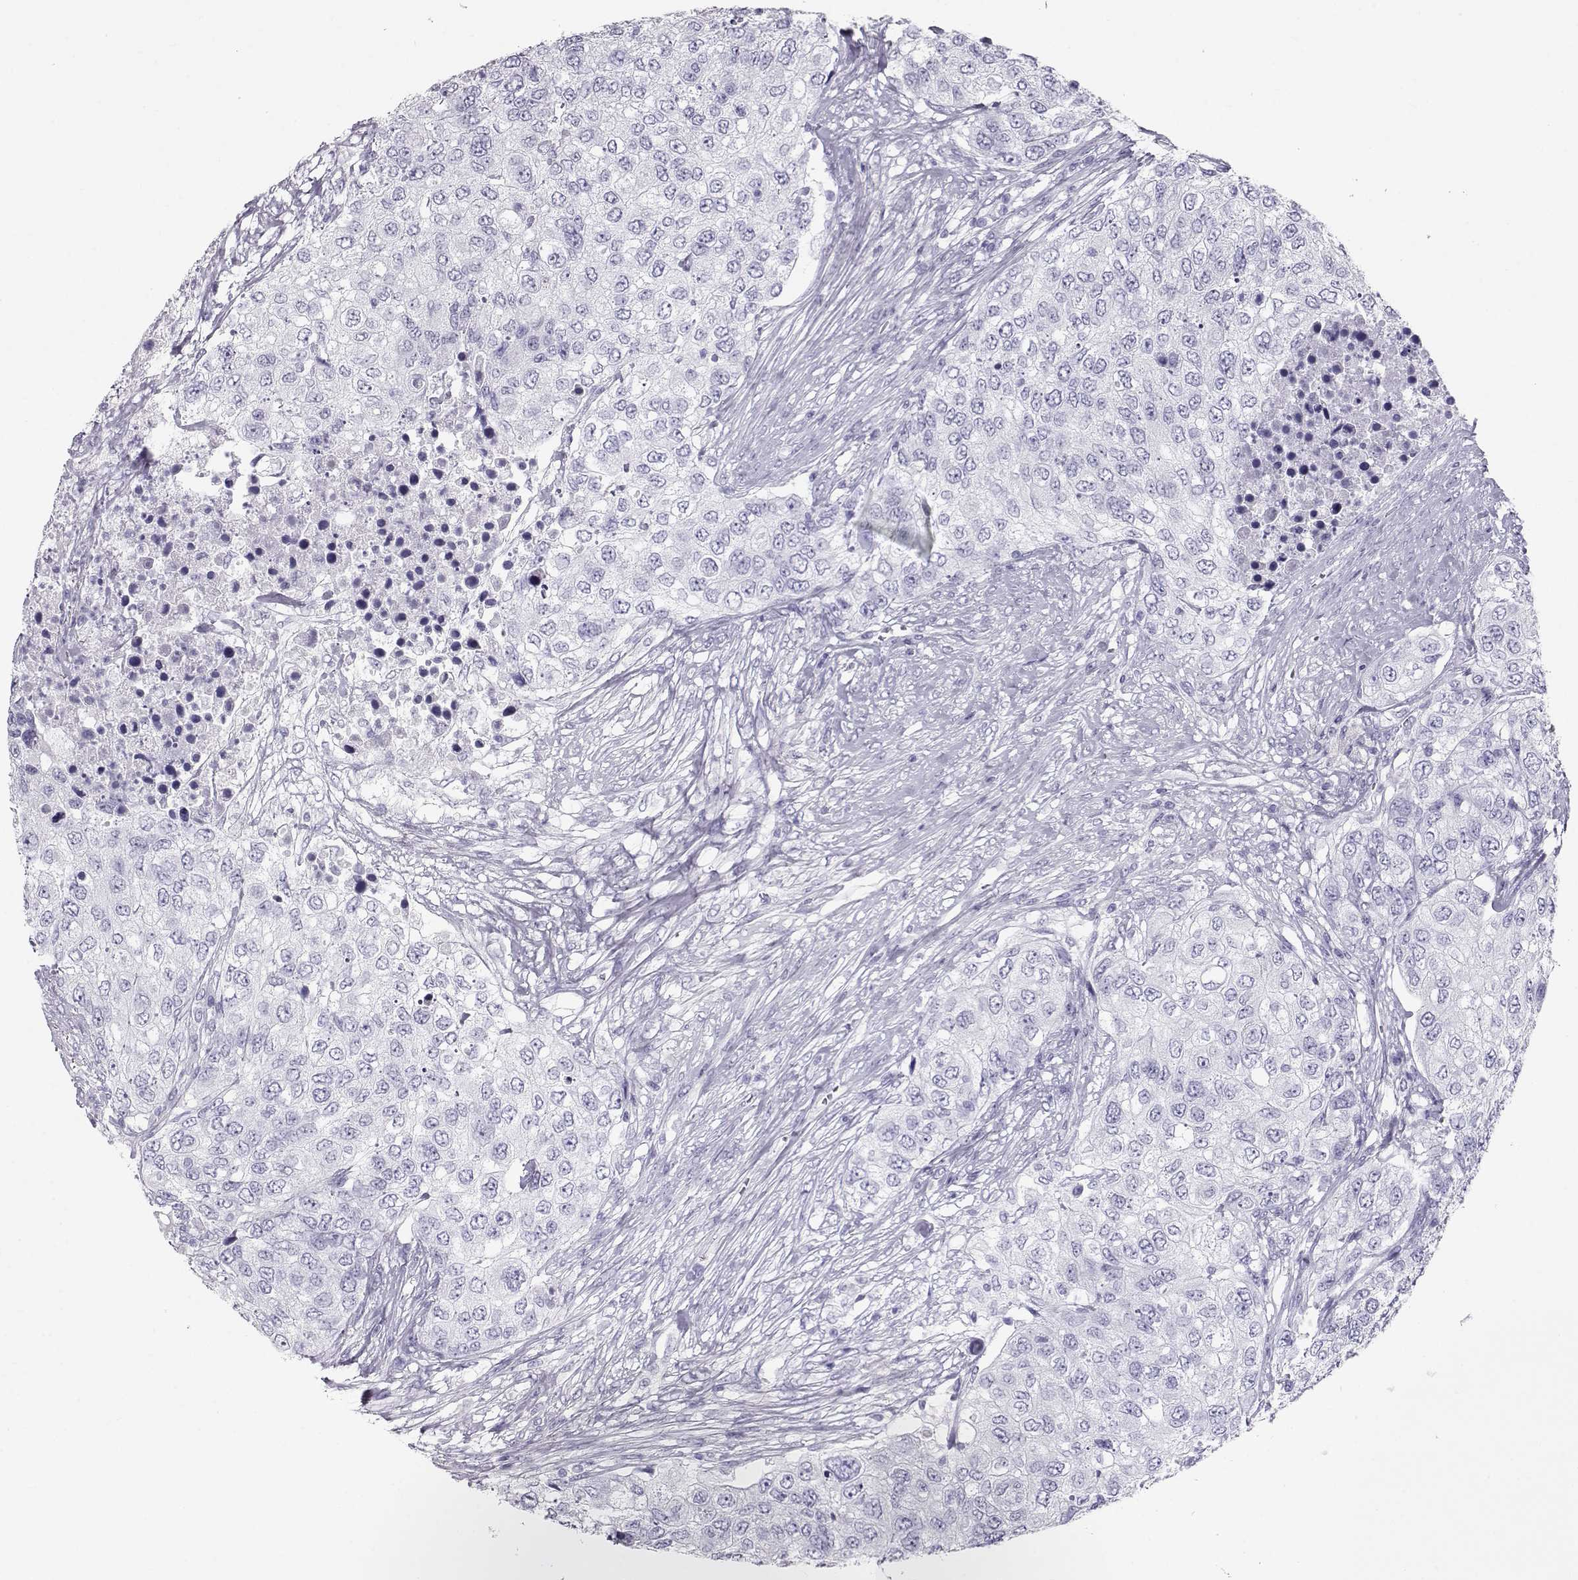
{"staining": {"intensity": "negative", "quantity": "none", "location": "none"}, "tissue": "urothelial cancer", "cell_type": "Tumor cells", "image_type": "cancer", "snomed": [{"axis": "morphology", "description": "Urothelial carcinoma, High grade"}, {"axis": "topography", "description": "Urinary bladder"}], "caption": "This is an immunohistochemistry (IHC) micrograph of urothelial cancer. There is no expression in tumor cells.", "gene": "RD3", "patient": {"sex": "female", "age": 78}}